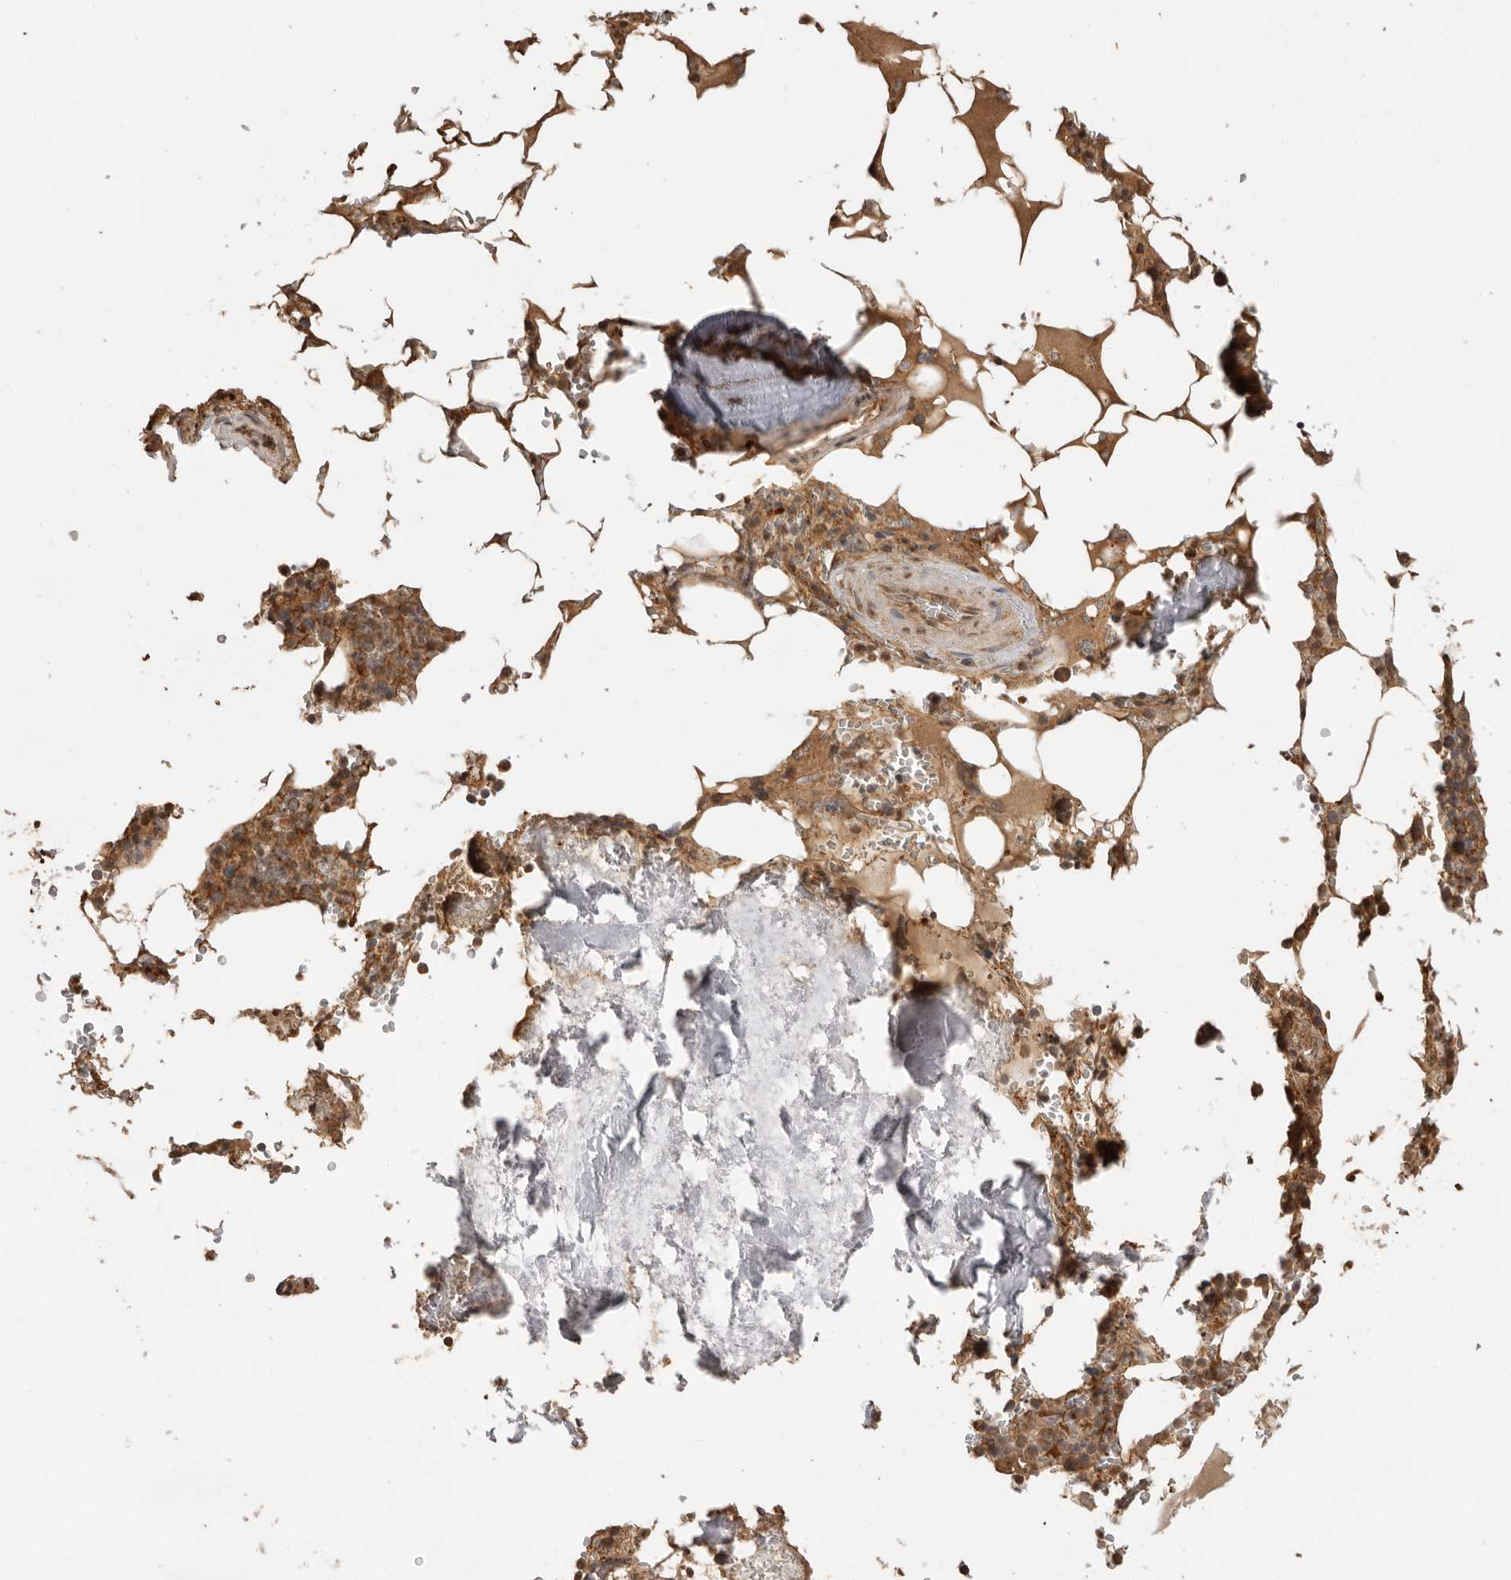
{"staining": {"intensity": "moderate", "quantity": ">75%", "location": "cytoplasmic/membranous"}, "tissue": "bone marrow", "cell_type": "Hematopoietic cells", "image_type": "normal", "snomed": [{"axis": "morphology", "description": "Normal tissue, NOS"}, {"axis": "topography", "description": "Bone marrow"}], "caption": "Moderate cytoplasmic/membranous positivity for a protein is seen in about >75% of hematopoietic cells of unremarkable bone marrow using immunohistochemistry (IHC).", "gene": "JAG2", "patient": {"sex": "male", "age": 70}}